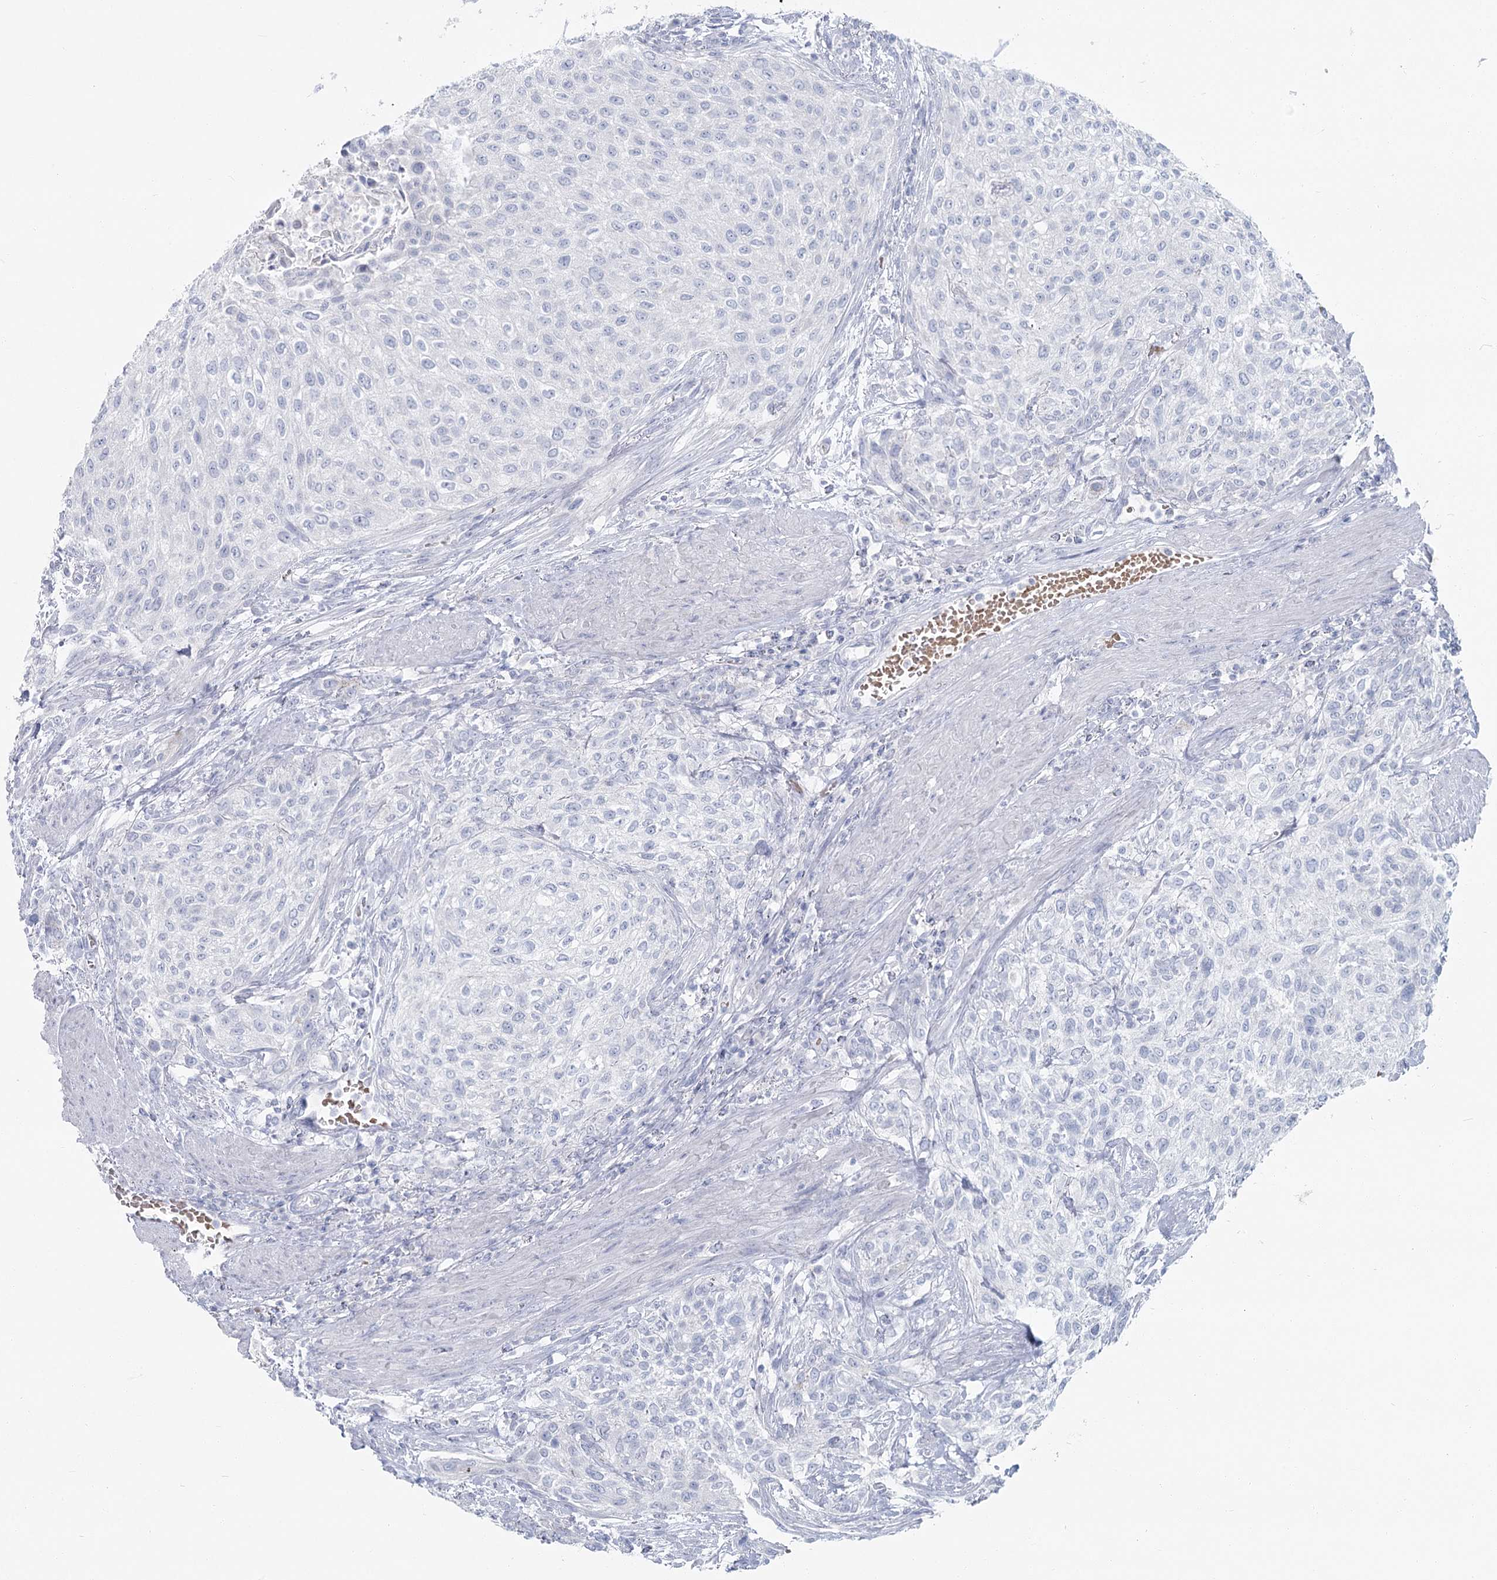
{"staining": {"intensity": "negative", "quantity": "none", "location": "none"}, "tissue": "urothelial cancer", "cell_type": "Tumor cells", "image_type": "cancer", "snomed": [{"axis": "morphology", "description": "Urothelial carcinoma, High grade"}, {"axis": "topography", "description": "Urinary bladder"}], "caption": "This is an immunohistochemistry (IHC) photomicrograph of urothelial carcinoma (high-grade). There is no staining in tumor cells.", "gene": "IFIT5", "patient": {"sex": "male", "age": 35}}